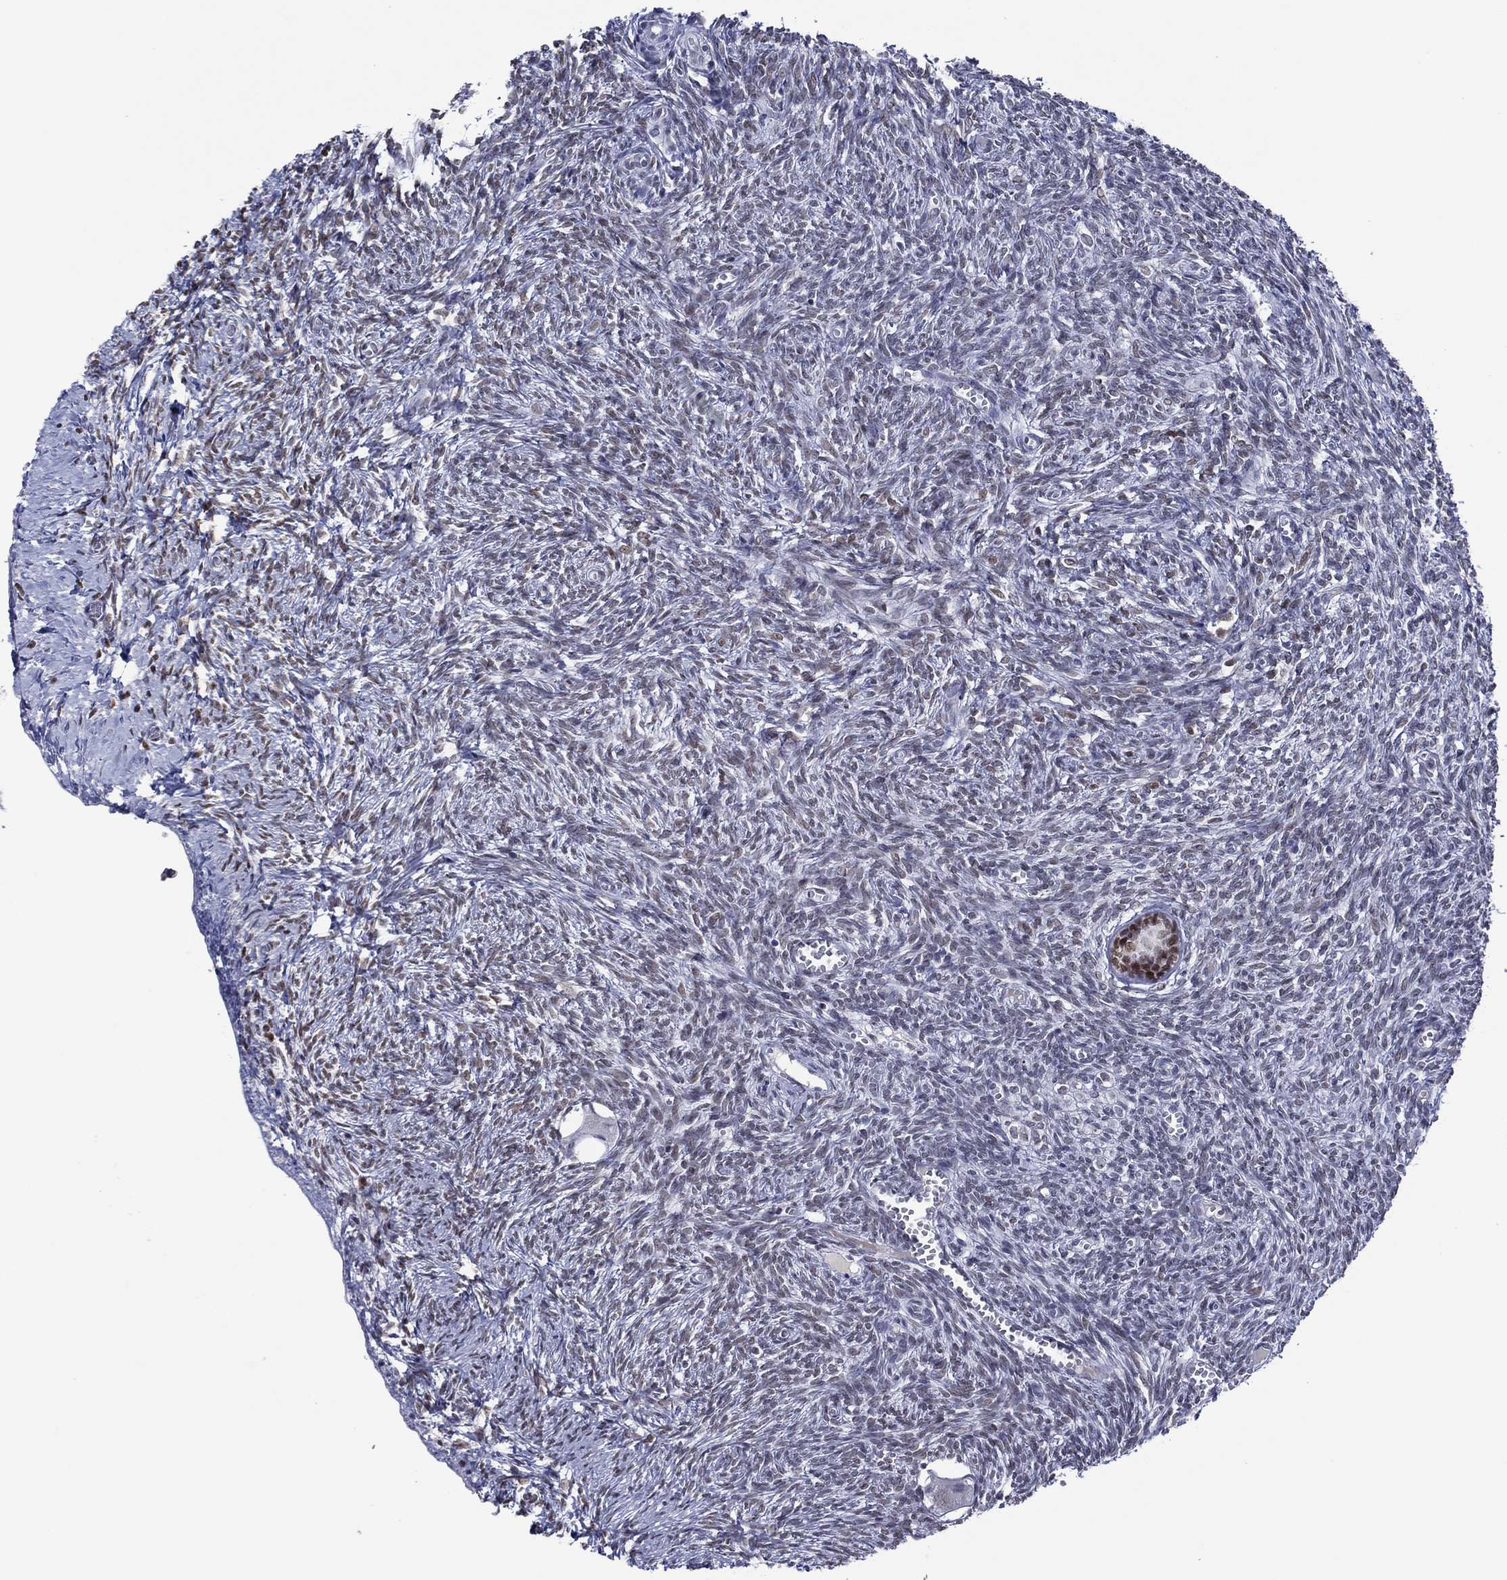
{"staining": {"intensity": "moderate", "quantity": ">75%", "location": "nuclear"}, "tissue": "ovary", "cell_type": "Follicle cells", "image_type": "normal", "snomed": [{"axis": "morphology", "description": "Normal tissue, NOS"}, {"axis": "topography", "description": "Ovary"}], "caption": "This histopathology image reveals IHC staining of normal ovary, with medium moderate nuclear staining in approximately >75% of follicle cells.", "gene": "GATA6", "patient": {"sex": "female", "age": 43}}